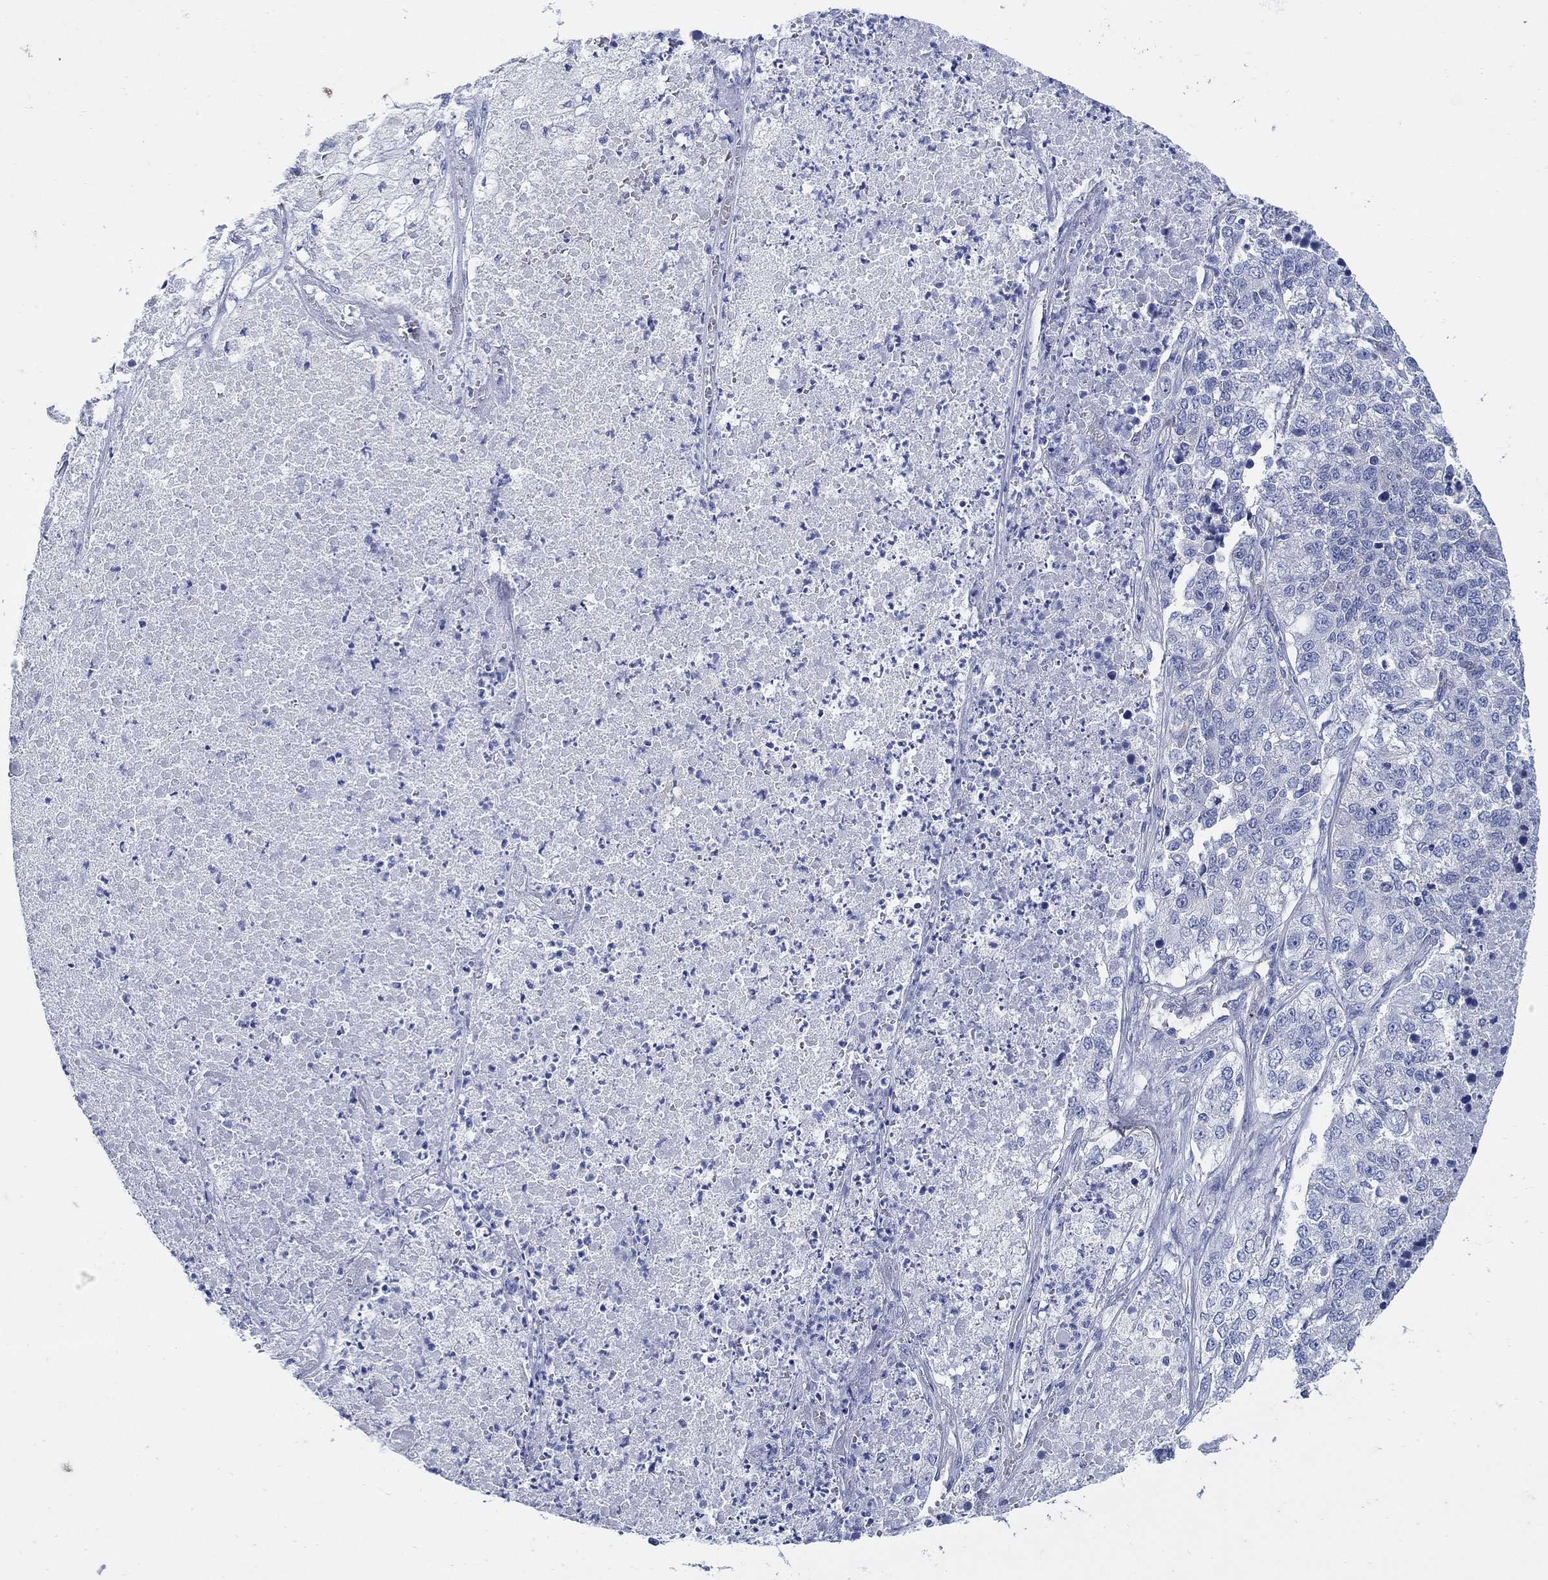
{"staining": {"intensity": "negative", "quantity": "none", "location": "none"}, "tissue": "lung cancer", "cell_type": "Tumor cells", "image_type": "cancer", "snomed": [{"axis": "morphology", "description": "Adenocarcinoma, NOS"}, {"axis": "topography", "description": "Lung"}], "caption": "Histopathology image shows no protein positivity in tumor cells of lung adenocarcinoma tissue.", "gene": "ZDHHC14", "patient": {"sex": "male", "age": 49}}